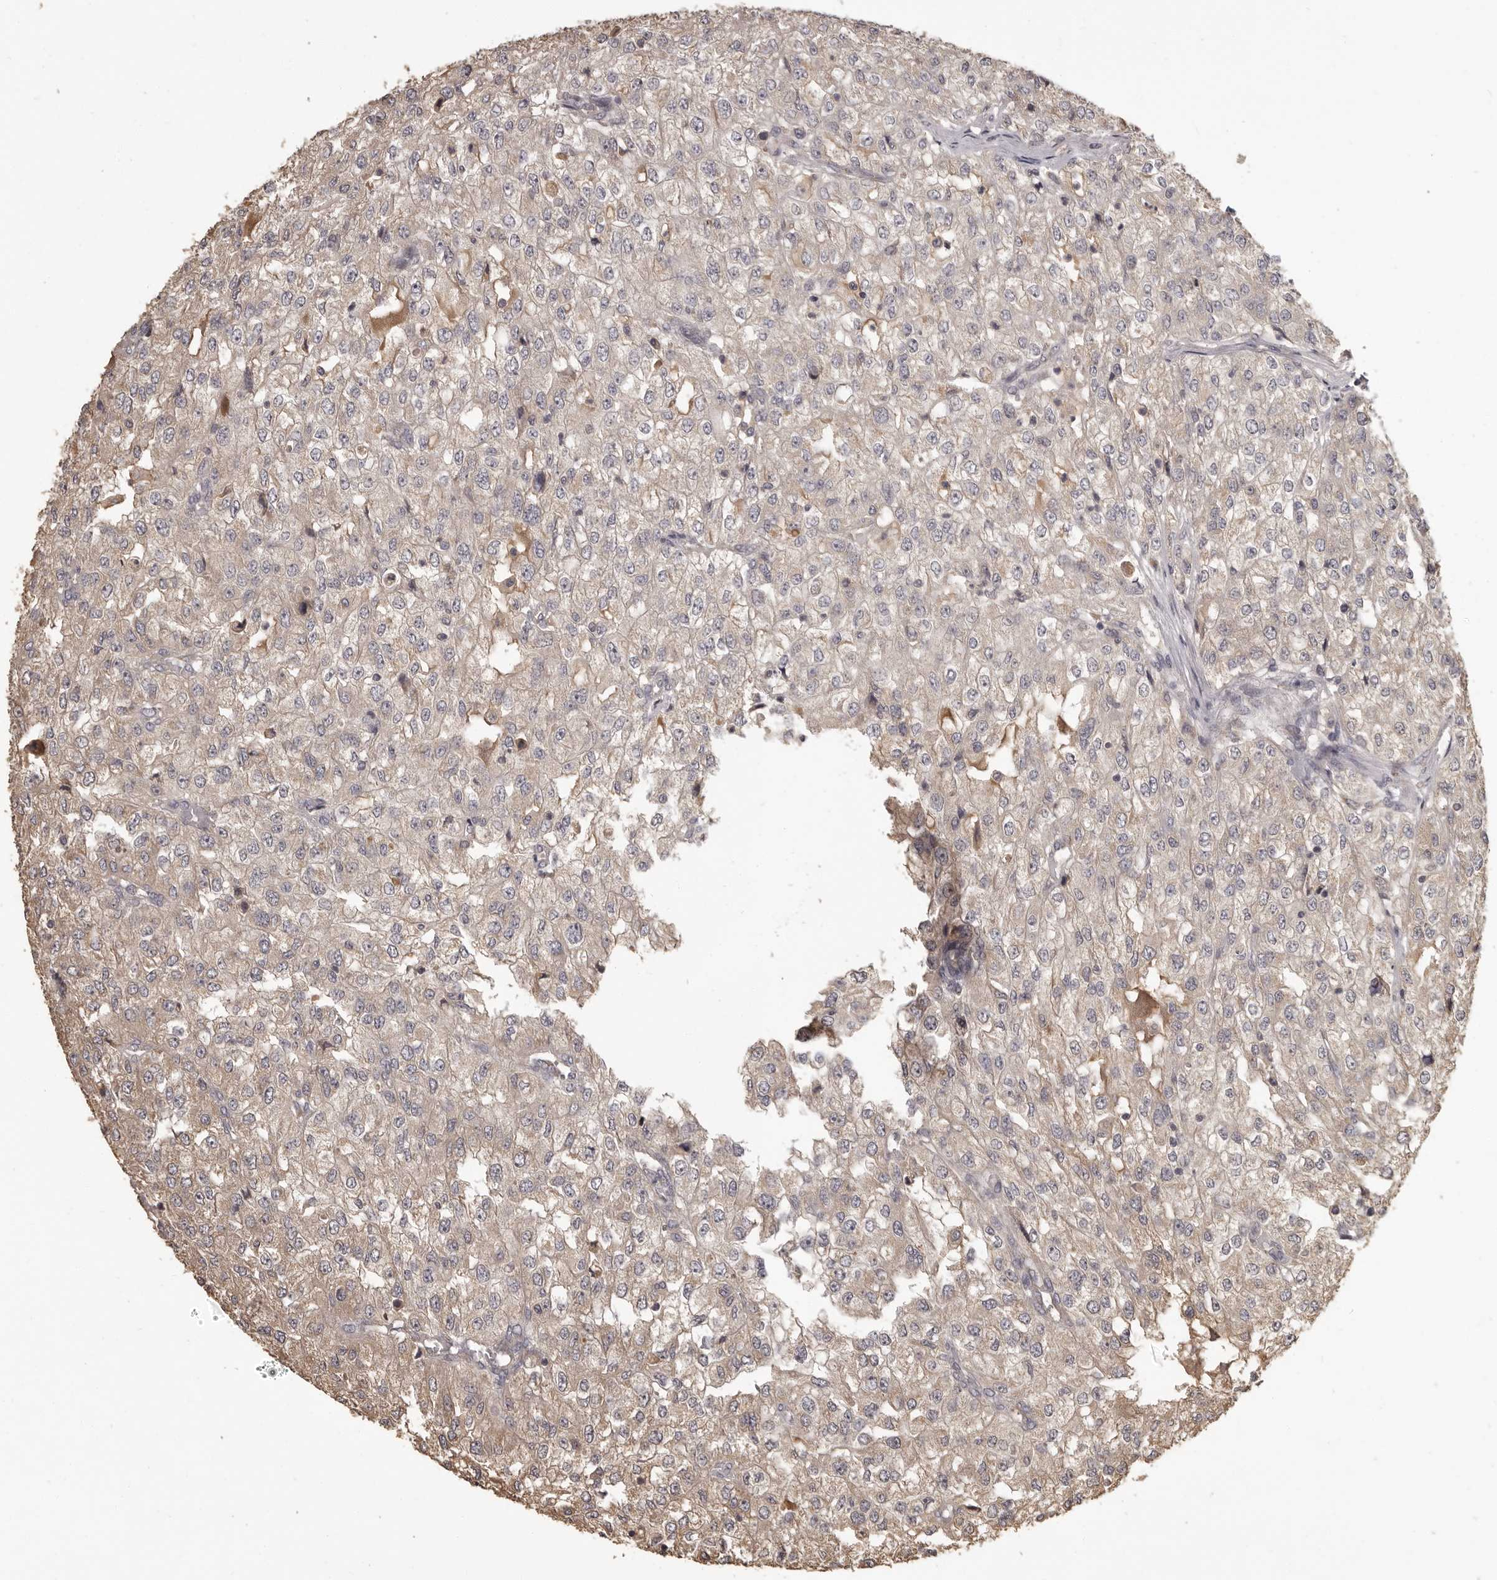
{"staining": {"intensity": "moderate", "quantity": "<25%", "location": "cytoplasmic/membranous"}, "tissue": "renal cancer", "cell_type": "Tumor cells", "image_type": "cancer", "snomed": [{"axis": "morphology", "description": "Adenocarcinoma, NOS"}, {"axis": "topography", "description": "Kidney"}], "caption": "The immunohistochemical stain shows moderate cytoplasmic/membranous positivity in tumor cells of adenocarcinoma (renal) tissue.", "gene": "MGAT5", "patient": {"sex": "female", "age": 54}}